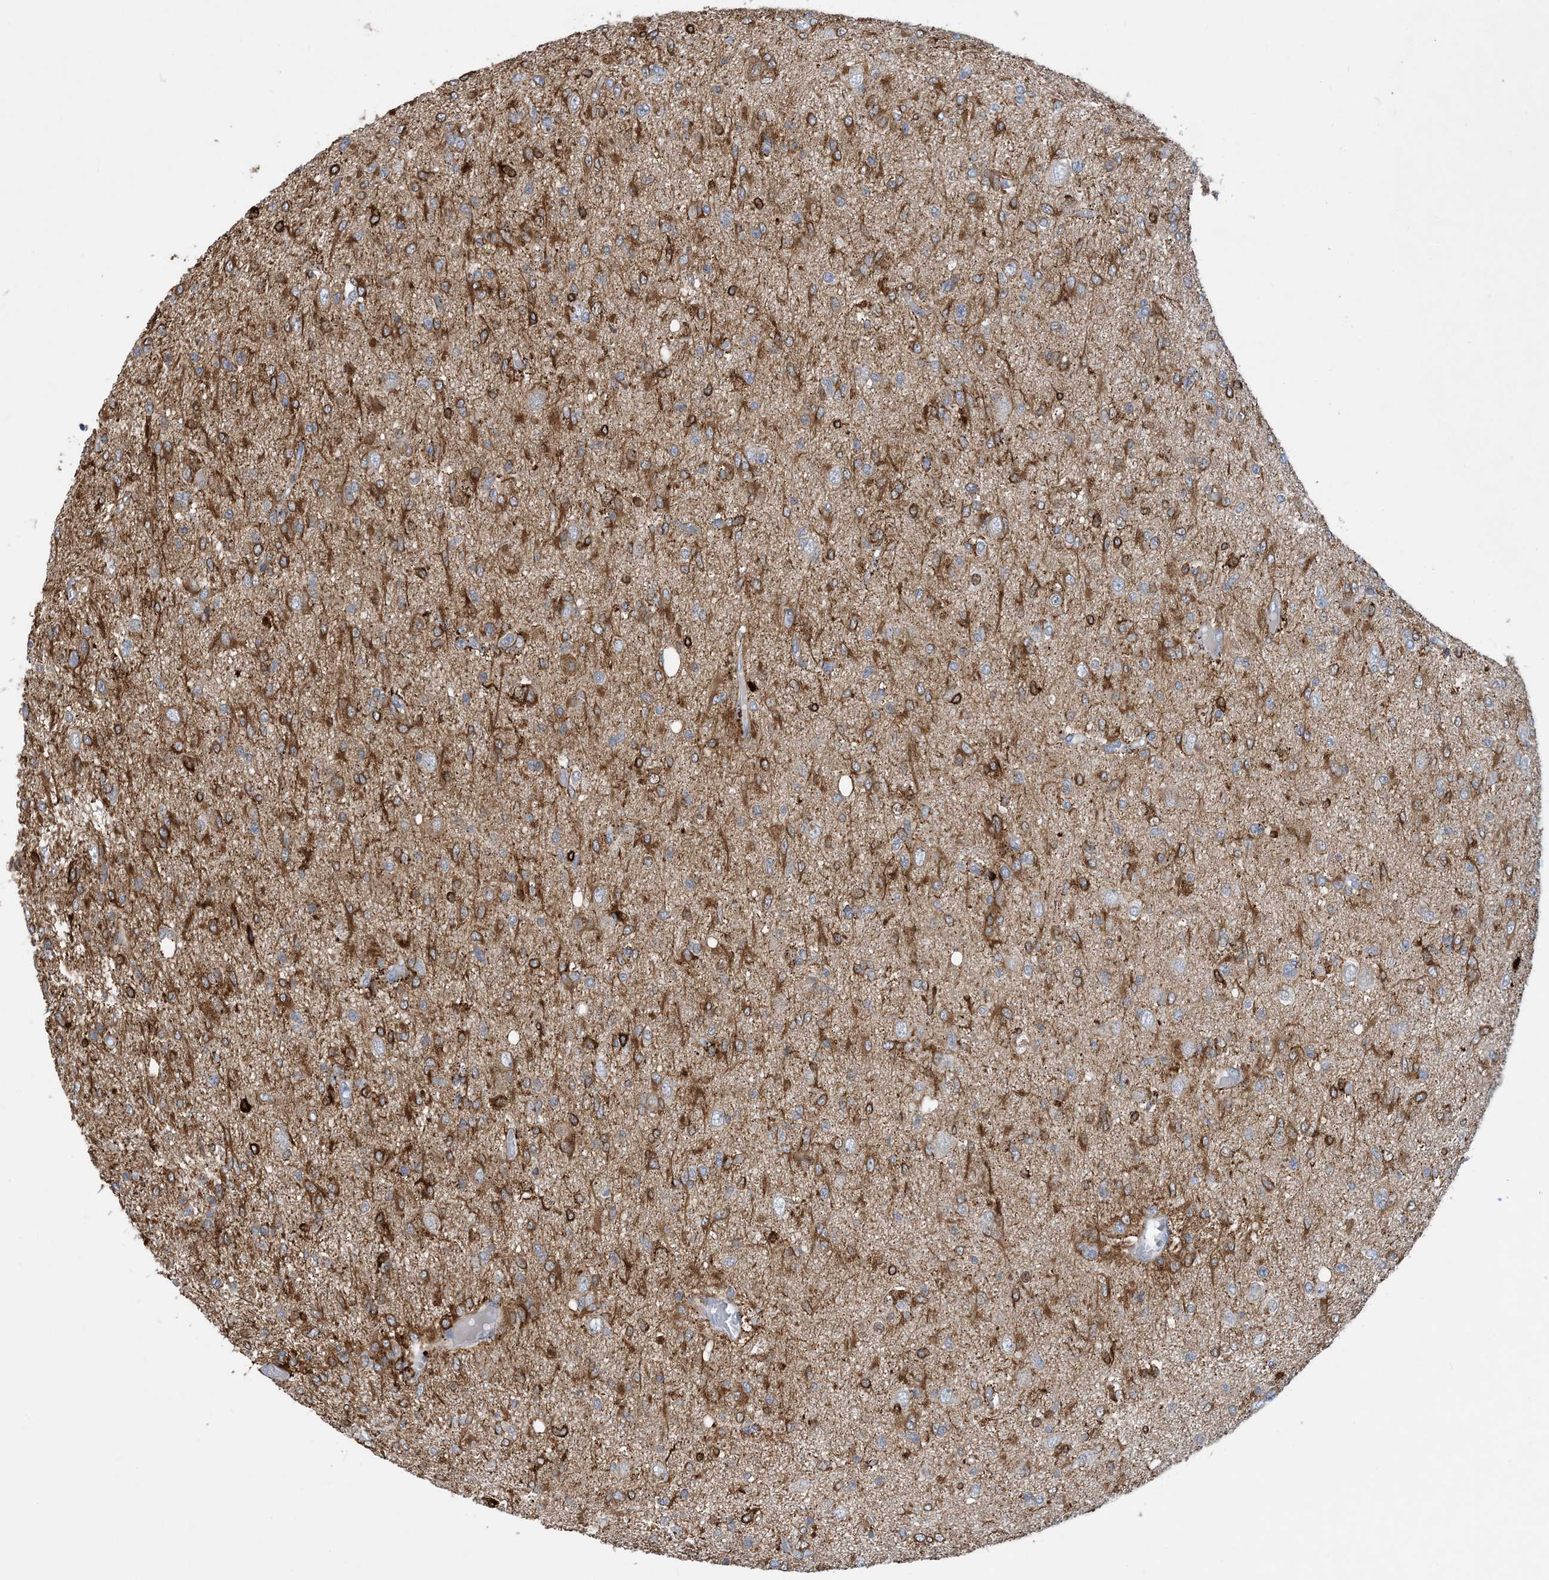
{"staining": {"intensity": "moderate", "quantity": ">75%", "location": "cytoplasmic/membranous"}, "tissue": "glioma", "cell_type": "Tumor cells", "image_type": "cancer", "snomed": [{"axis": "morphology", "description": "Glioma, malignant, High grade"}, {"axis": "topography", "description": "Brain"}], "caption": "This histopathology image reveals immunohistochemistry staining of human malignant glioma (high-grade), with medium moderate cytoplasmic/membranous expression in about >75% of tumor cells.", "gene": "EIF2A", "patient": {"sex": "female", "age": 59}}